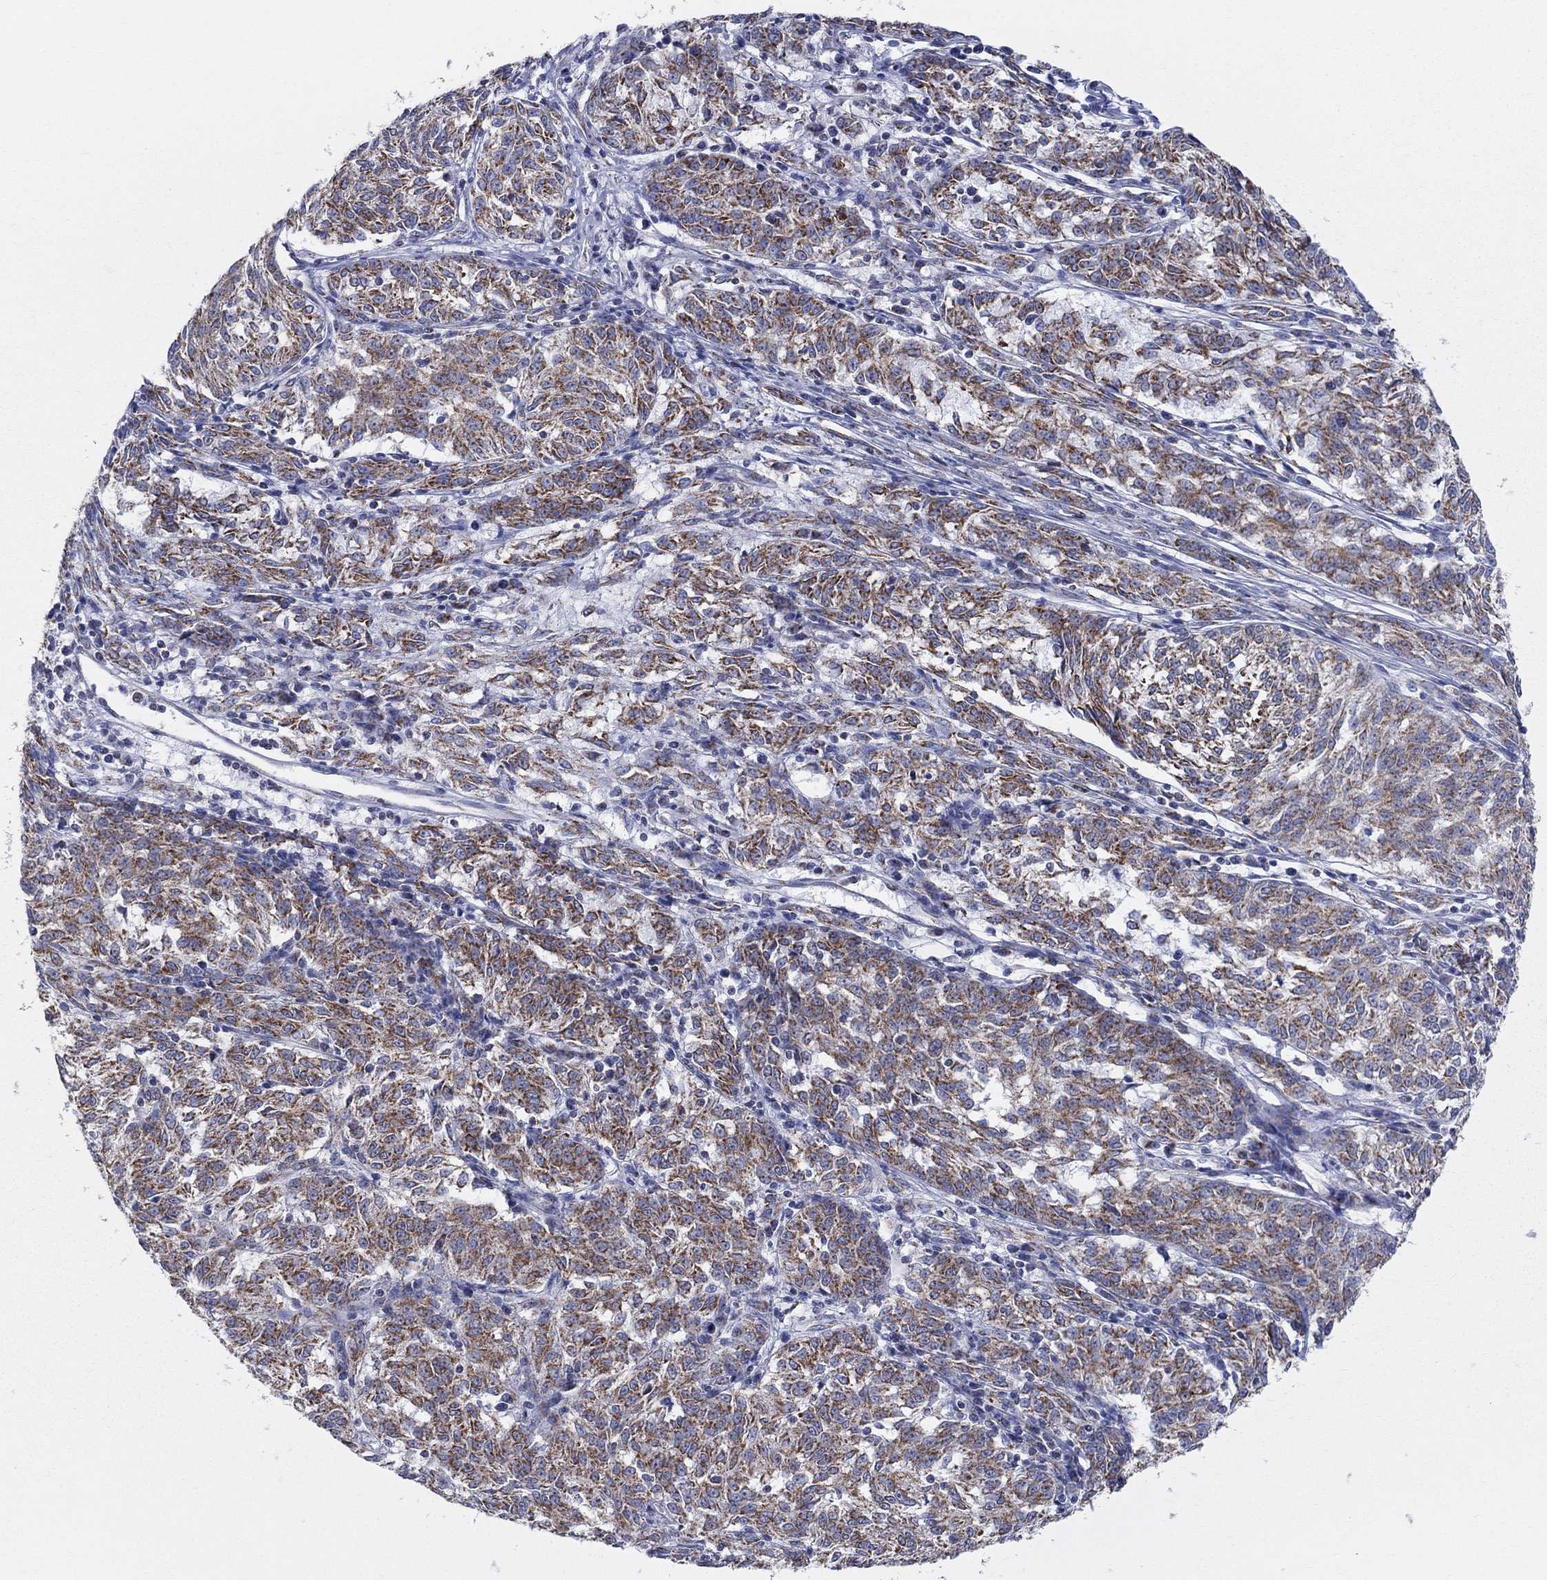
{"staining": {"intensity": "strong", "quantity": ">75%", "location": "cytoplasmic/membranous"}, "tissue": "melanoma", "cell_type": "Tumor cells", "image_type": "cancer", "snomed": [{"axis": "morphology", "description": "Malignant melanoma, NOS"}, {"axis": "topography", "description": "Skin"}], "caption": "Malignant melanoma tissue demonstrates strong cytoplasmic/membranous positivity in about >75% of tumor cells, visualized by immunohistochemistry.", "gene": "KISS1R", "patient": {"sex": "female", "age": 72}}